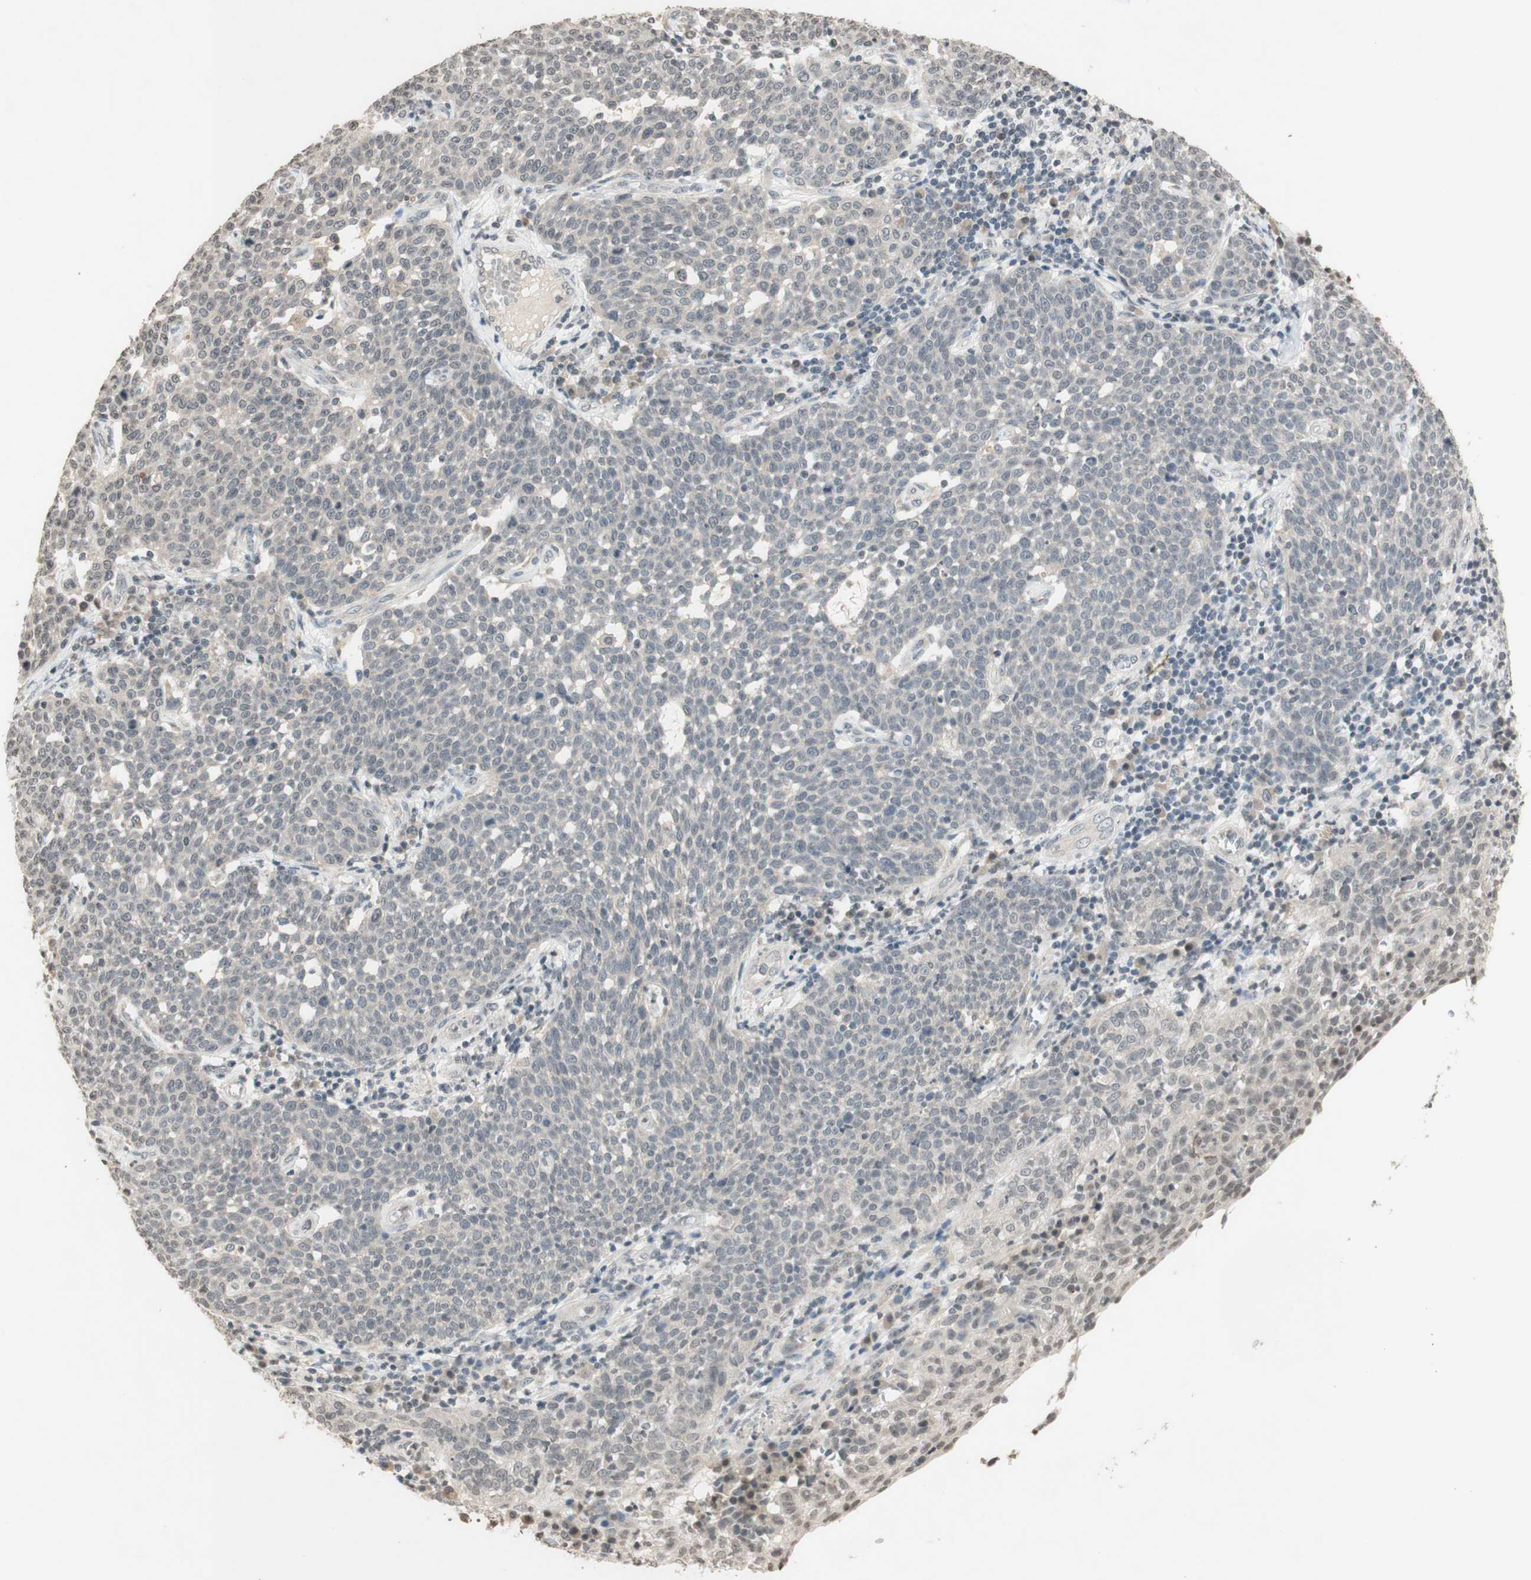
{"staining": {"intensity": "negative", "quantity": "none", "location": "none"}, "tissue": "cervical cancer", "cell_type": "Tumor cells", "image_type": "cancer", "snomed": [{"axis": "morphology", "description": "Squamous cell carcinoma, NOS"}, {"axis": "topography", "description": "Cervix"}], "caption": "Squamous cell carcinoma (cervical) was stained to show a protein in brown. There is no significant positivity in tumor cells.", "gene": "GLI1", "patient": {"sex": "female", "age": 34}}